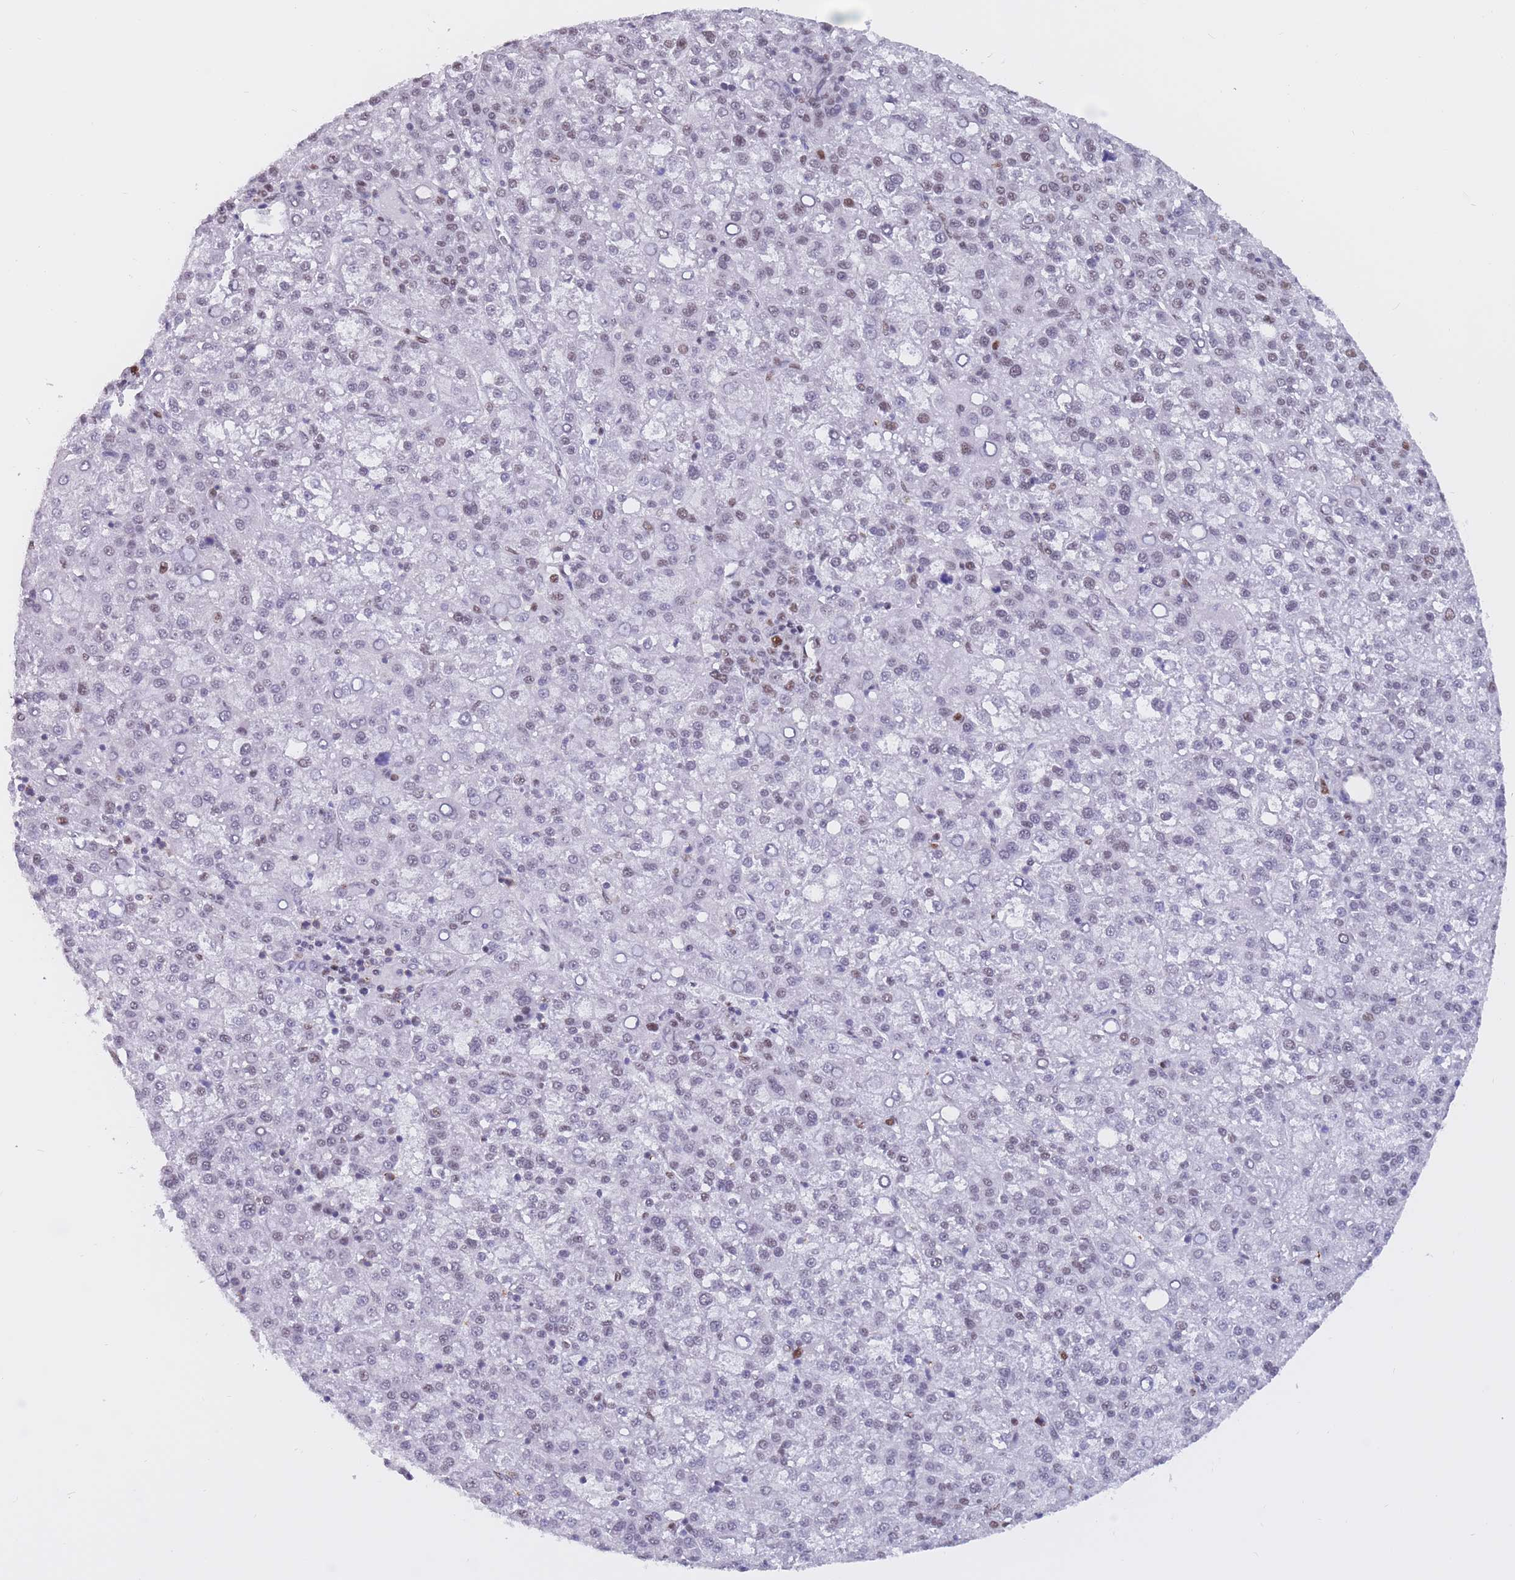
{"staining": {"intensity": "weak", "quantity": "<25%", "location": "nuclear"}, "tissue": "liver cancer", "cell_type": "Tumor cells", "image_type": "cancer", "snomed": [{"axis": "morphology", "description": "Carcinoma, Hepatocellular, NOS"}, {"axis": "topography", "description": "Liver"}], "caption": "Liver cancer stained for a protein using IHC demonstrates no expression tumor cells.", "gene": "NASP", "patient": {"sex": "female", "age": 58}}